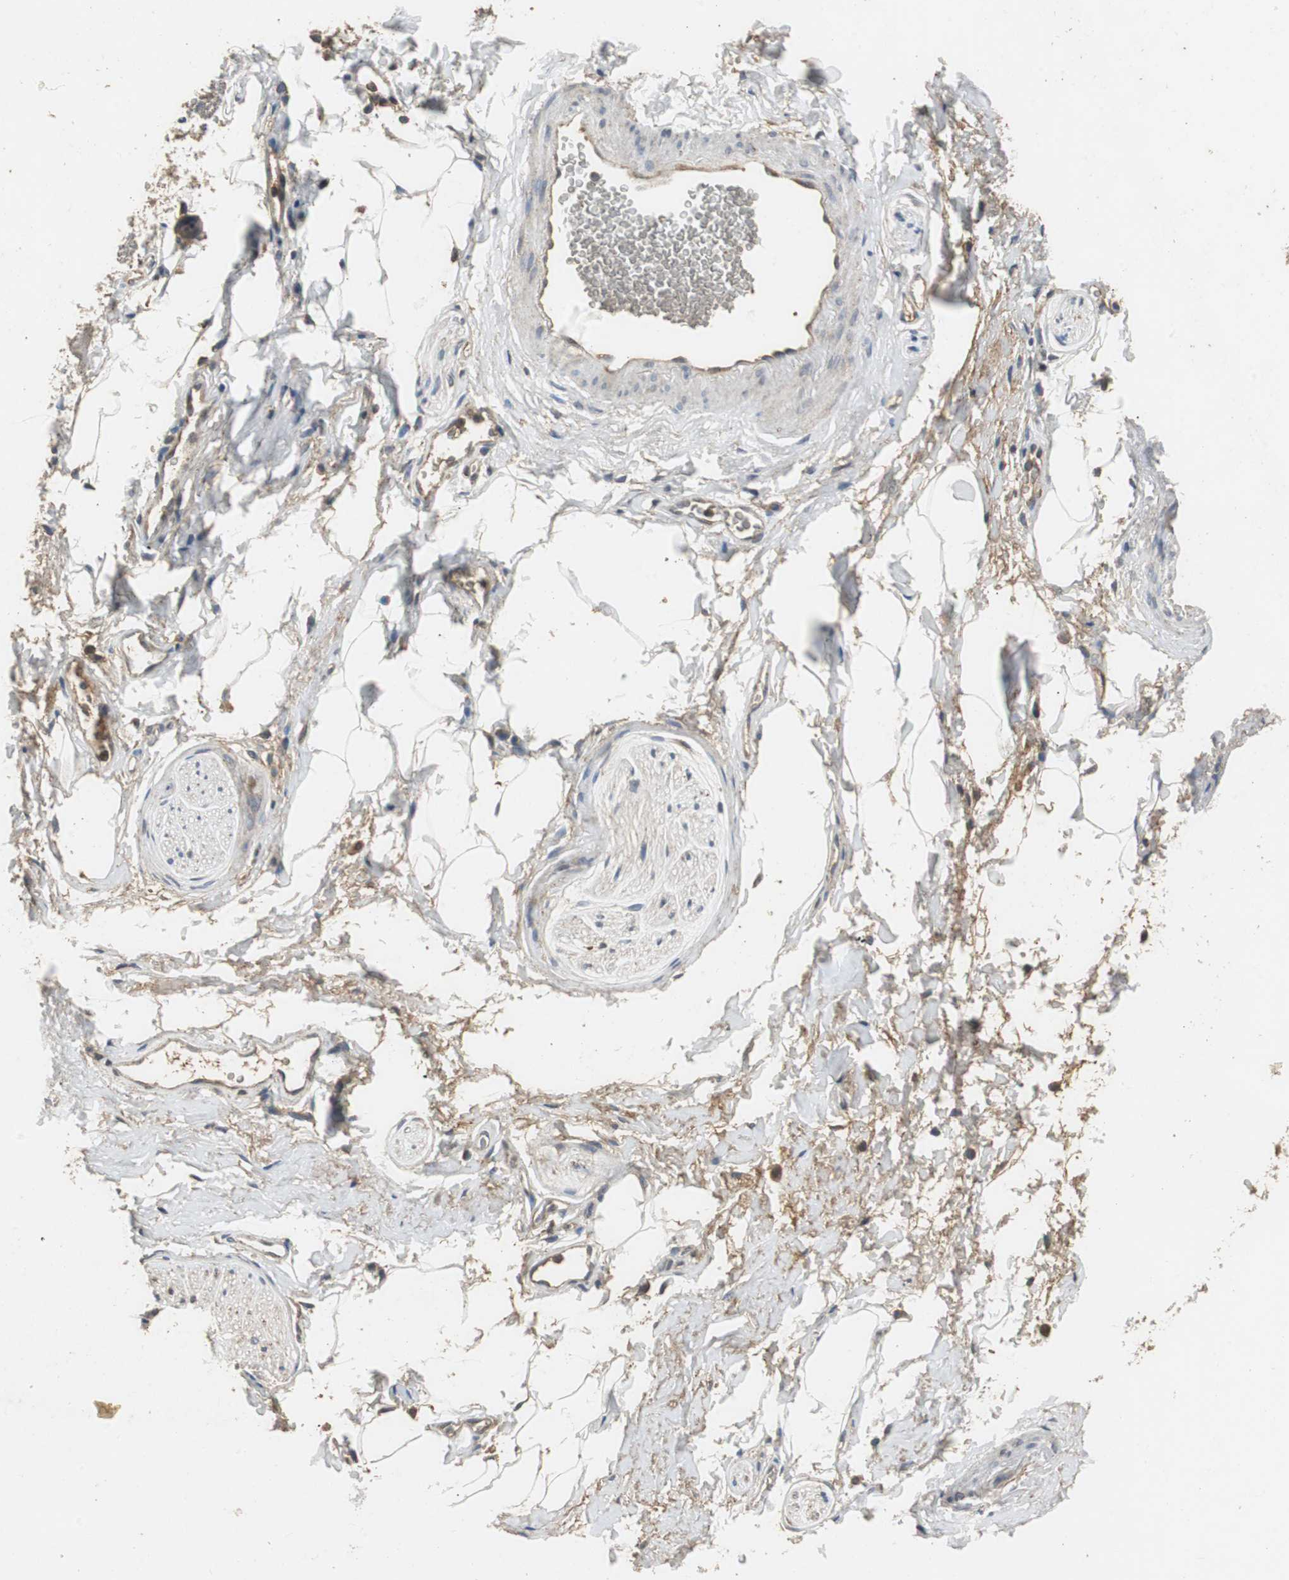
{"staining": {"intensity": "negative", "quantity": "none", "location": "none"}, "tissue": "adipose tissue", "cell_type": "Adipocytes", "image_type": "normal", "snomed": [{"axis": "morphology", "description": "Normal tissue, NOS"}, {"axis": "topography", "description": "Soft tissue"}, {"axis": "topography", "description": "Peripheral nerve tissue"}], "caption": "An image of adipose tissue stained for a protein shows no brown staining in adipocytes.", "gene": "VBP1", "patient": {"sex": "female", "age": 71}}